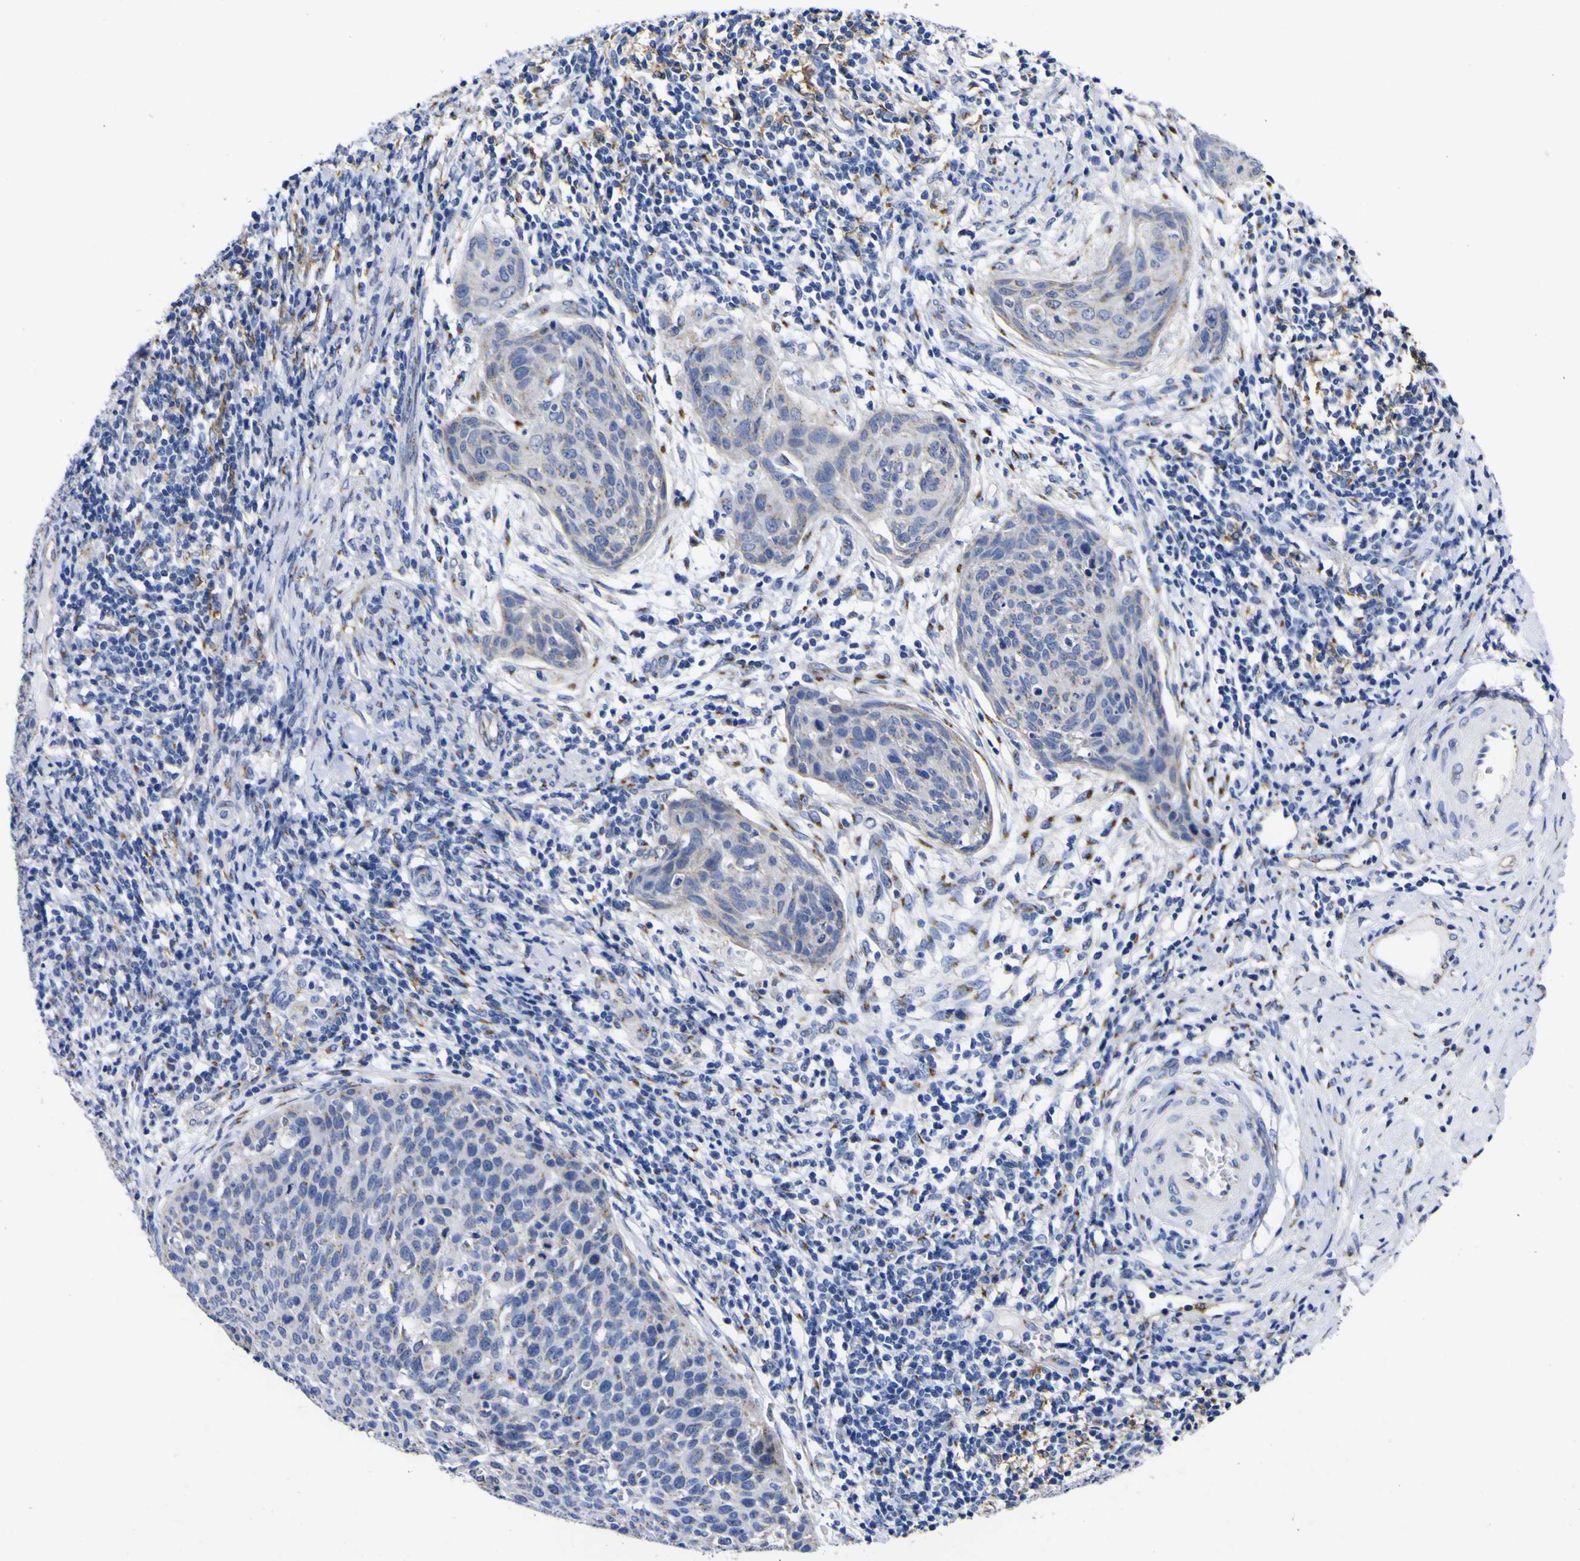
{"staining": {"intensity": "weak", "quantity": "<25%", "location": "cytoplasmic/membranous"}, "tissue": "cervical cancer", "cell_type": "Tumor cells", "image_type": "cancer", "snomed": [{"axis": "morphology", "description": "Squamous cell carcinoma, NOS"}, {"axis": "topography", "description": "Cervix"}], "caption": "Protein analysis of cervical squamous cell carcinoma demonstrates no significant staining in tumor cells.", "gene": "GOLM1", "patient": {"sex": "female", "age": 38}}